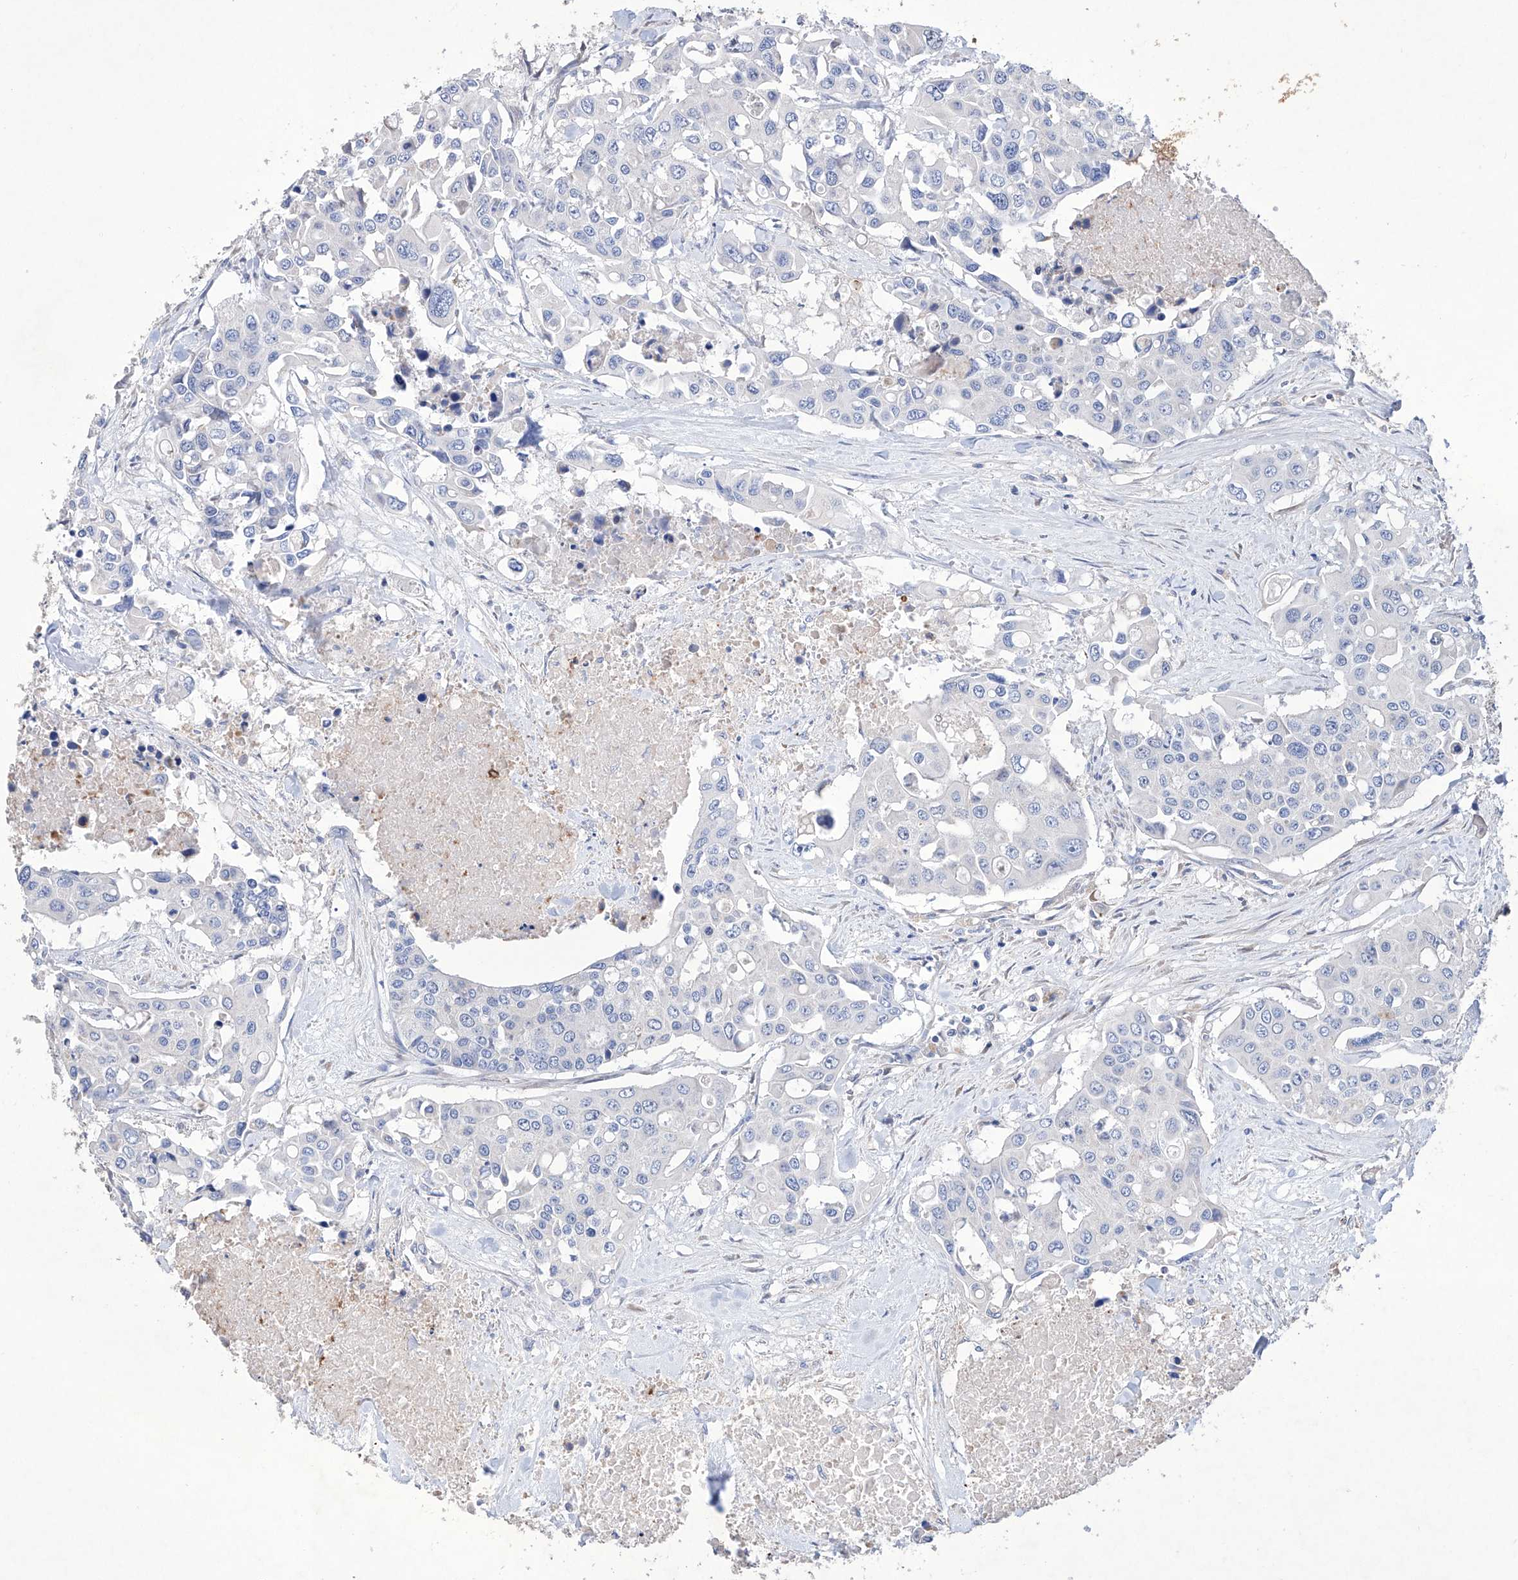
{"staining": {"intensity": "negative", "quantity": "none", "location": "none"}, "tissue": "colorectal cancer", "cell_type": "Tumor cells", "image_type": "cancer", "snomed": [{"axis": "morphology", "description": "Adenocarcinoma, NOS"}, {"axis": "topography", "description": "Colon"}], "caption": "IHC of human colorectal cancer (adenocarcinoma) shows no expression in tumor cells.", "gene": "AFG1L", "patient": {"sex": "male", "age": 77}}